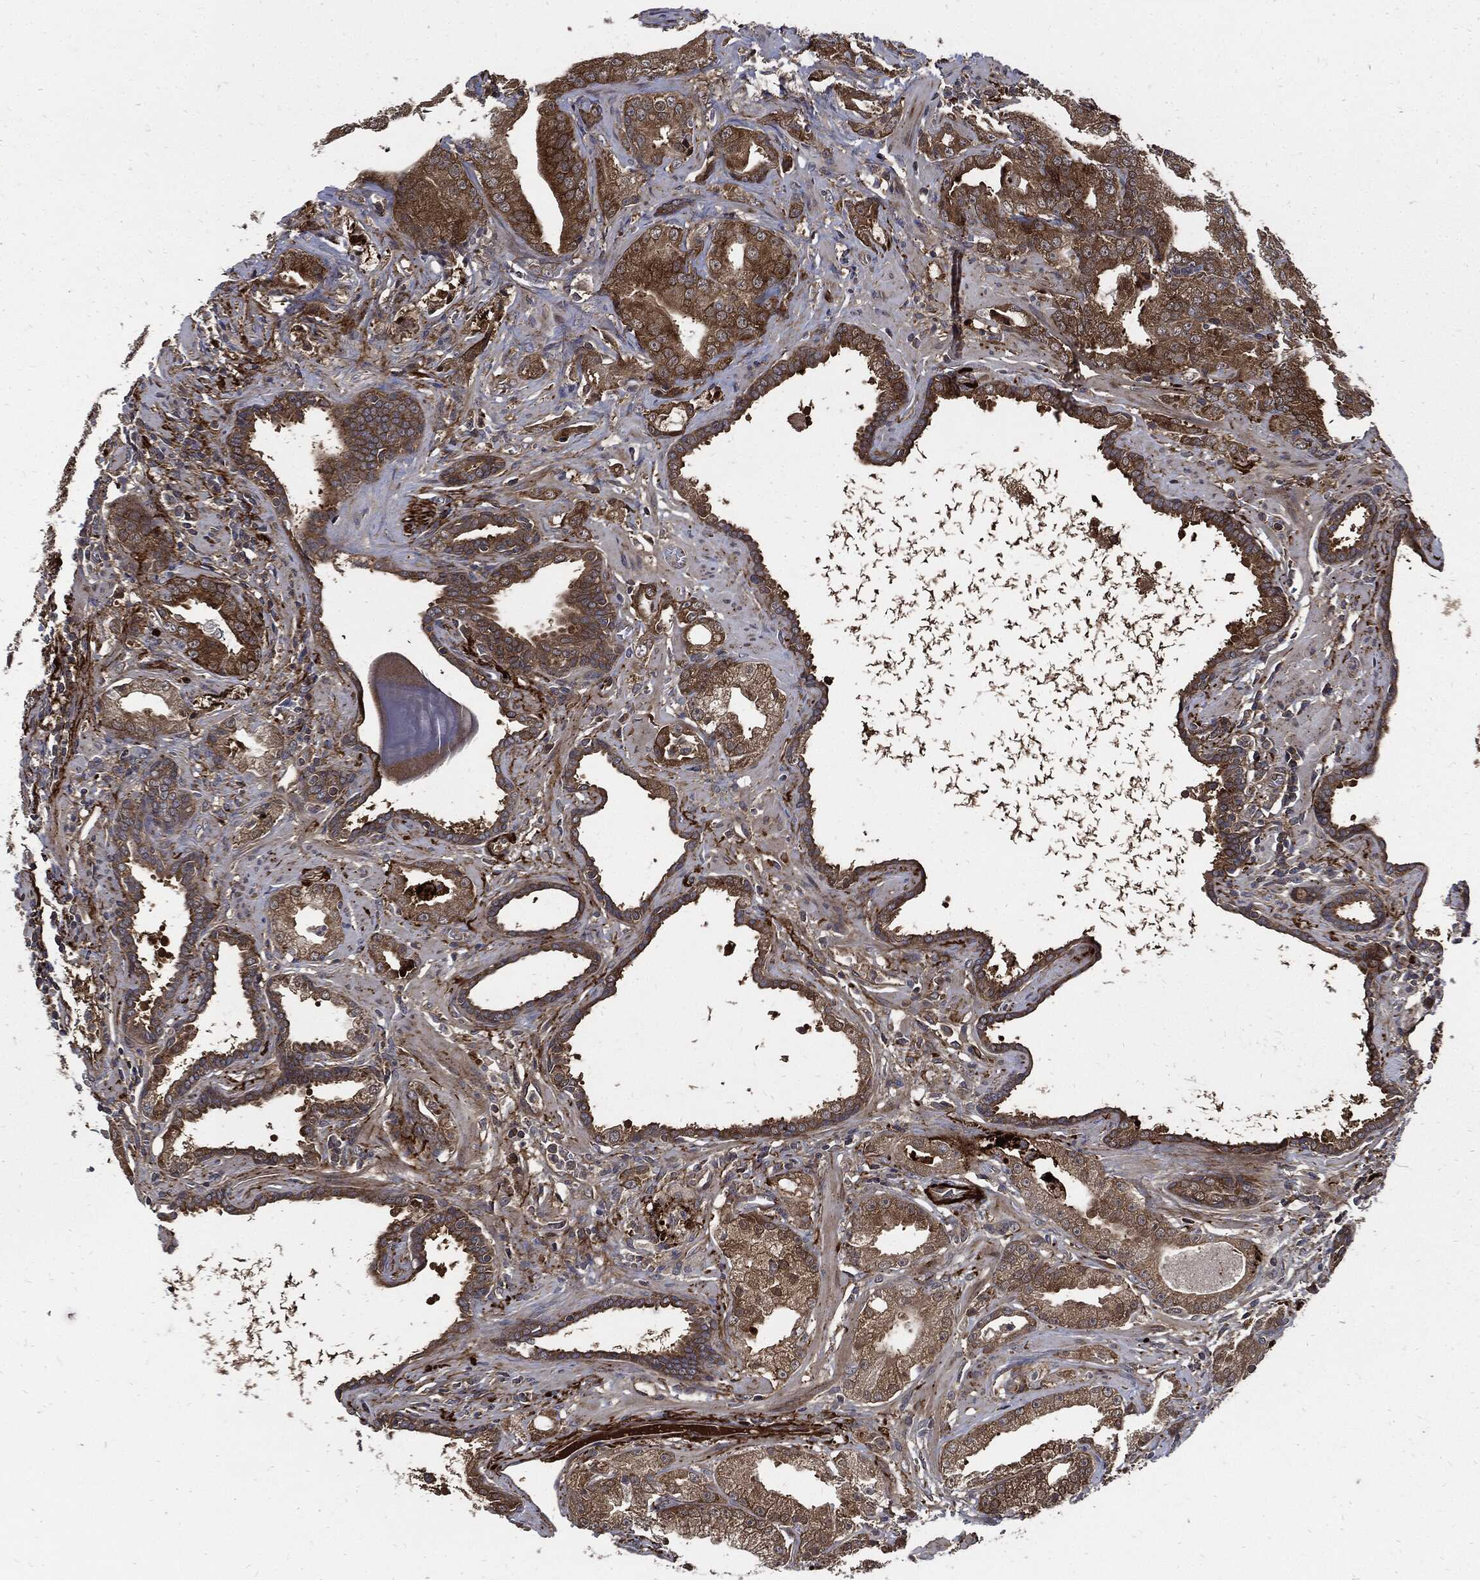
{"staining": {"intensity": "strong", "quantity": "25%-75%", "location": "cytoplasmic/membranous"}, "tissue": "prostate cancer", "cell_type": "Tumor cells", "image_type": "cancer", "snomed": [{"axis": "morphology", "description": "Adenocarcinoma, Low grade"}, {"axis": "topography", "description": "Prostate"}], "caption": "Immunohistochemical staining of prostate cancer (low-grade adenocarcinoma) displays high levels of strong cytoplasmic/membranous protein positivity in approximately 25%-75% of tumor cells.", "gene": "CLU", "patient": {"sex": "male", "age": 62}}